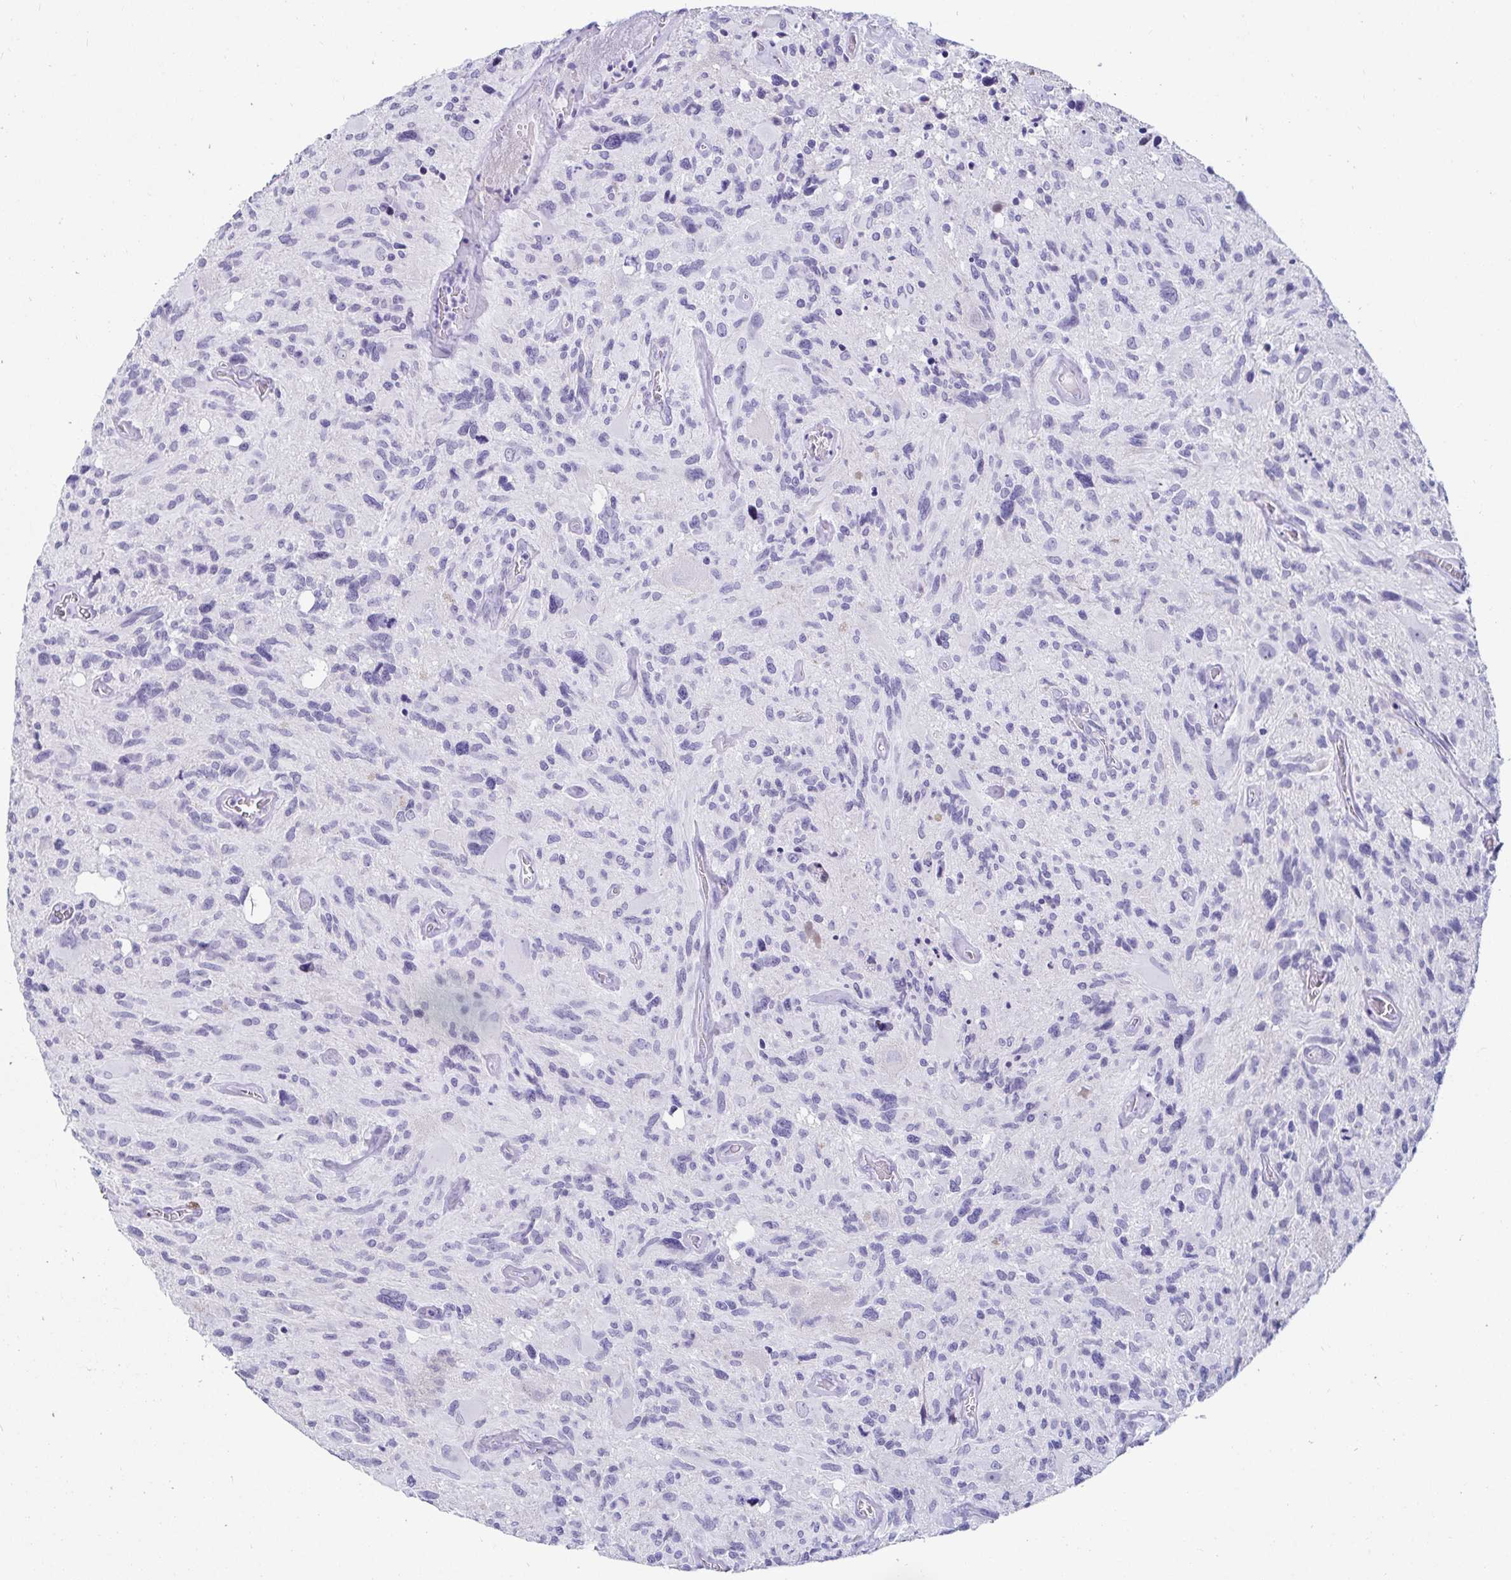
{"staining": {"intensity": "negative", "quantity": "none", "location": "none"}, "tissue": "glioma", "cell_type": "Tumor cells", "image_type": "cancer", "snomed": [{"axis": "morphology", "description": "Glioma, malignant, High grade"}, {"axis": "topography", "description": "Brain"}], "caption": "Glioma was stained to show a protein in brown. There is no significant positivity in tumor cells.", "gene": "OR10K1", "patient": {"sex": "male", "age": 49}}